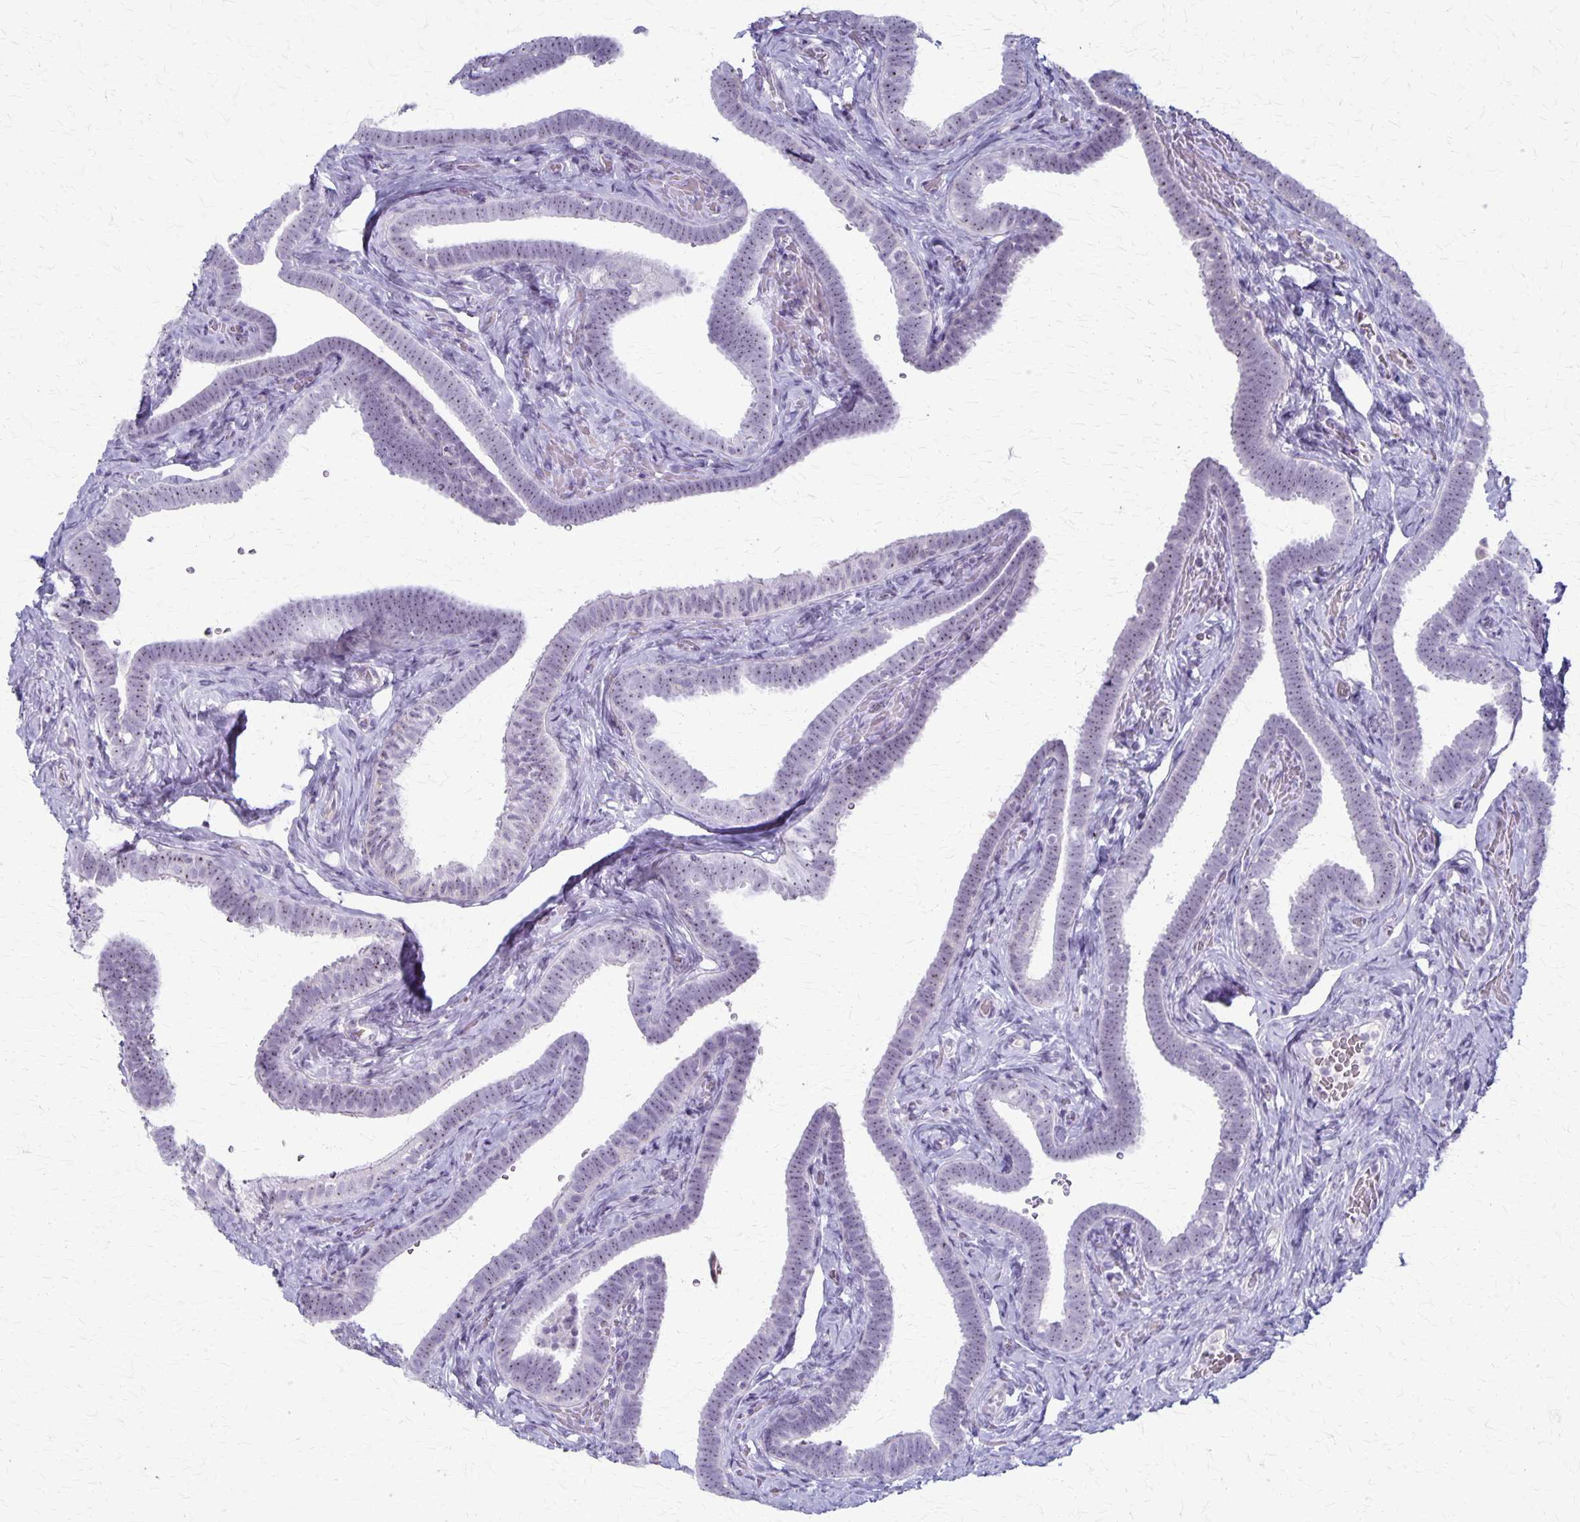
{"staining": {"intensity": "moderate", "quantity": "25%-75%", "location": "nuclear"}, "tissue": "fallopian tube", "cell_type": "Glandular cells", "image_type": "normal", "snomed": [{"axis": "morphology", "description": "Normal tissue, NOS"}, {"axis": "topography", "description": "Fallopian tube"}], "caption": "Glandular cells reveal medium levels of moderate nuclear positivity in about 25%-75% of cells in benign human fallopian tube. Using DAB (3,3'-diaminobenzidine) (brown) and hematoxylin (blue) stains, captured at high magnification using brightfield microscopy.", "gene": "DLK2", "patient": {"sex": "female", "age": 69}}